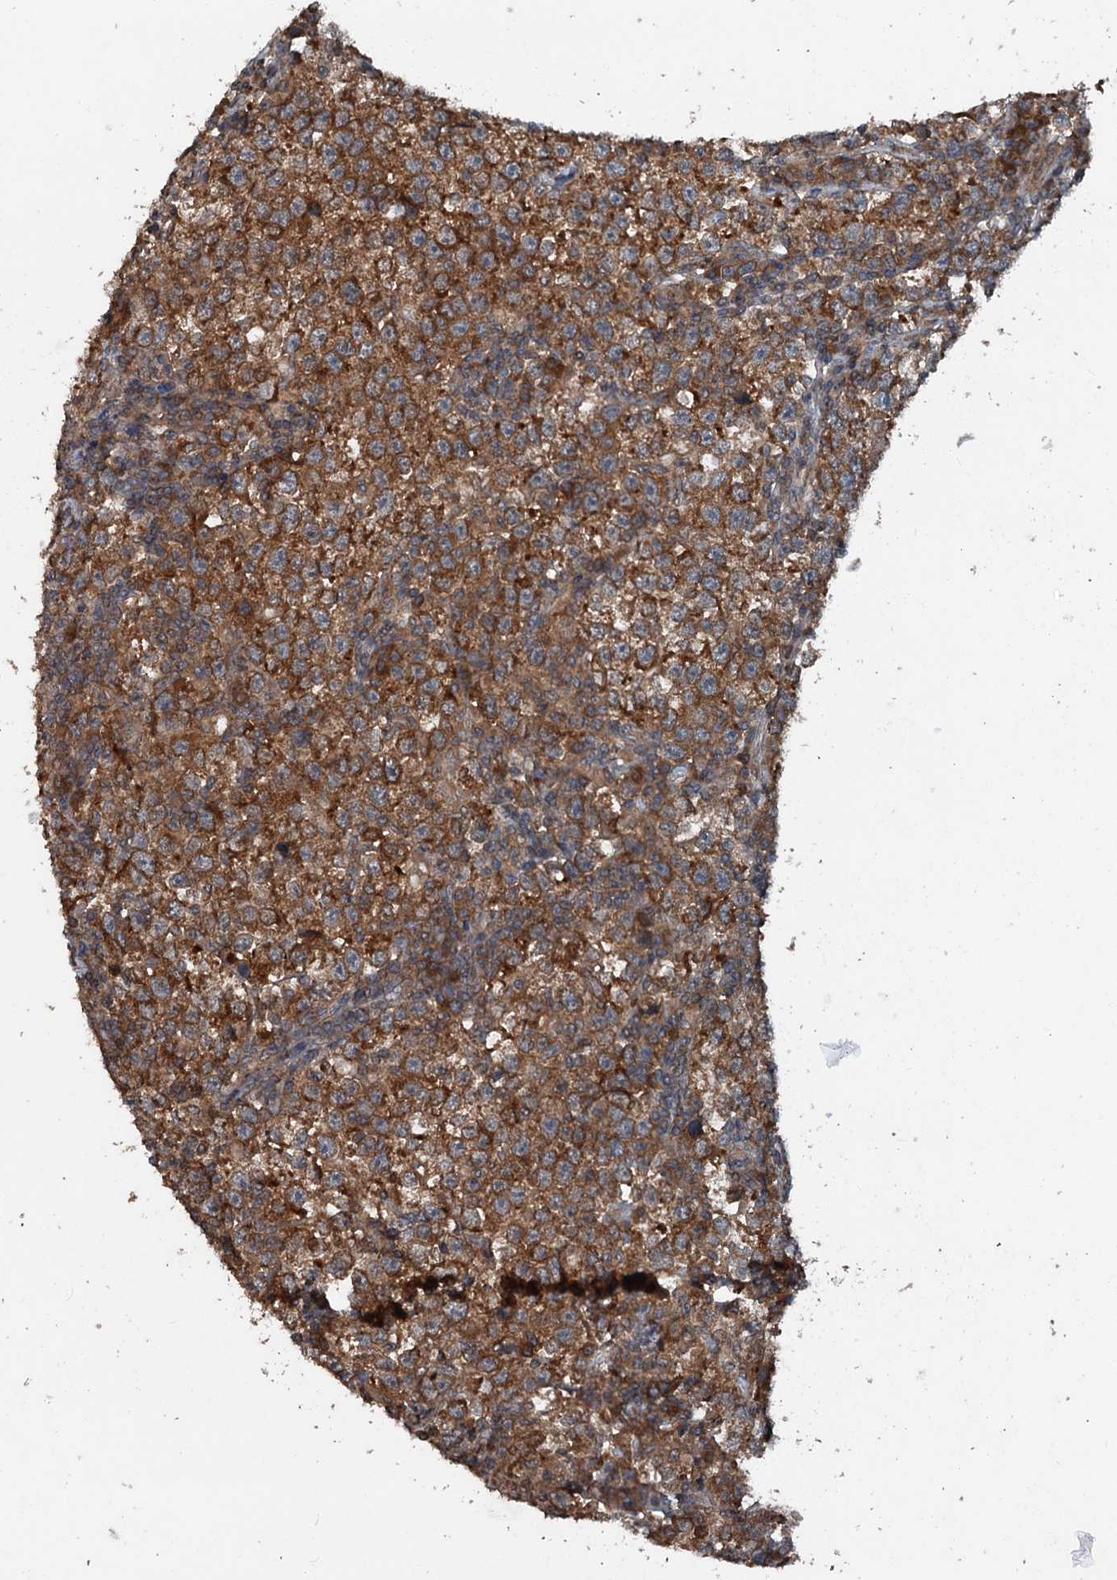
{"staining": {"intensity": "strong", "quantity": ">75%", "location": "cytoplasmic/membranous"}, "tissue": "testis cancer", "cell_type": "Tumor cells", "image_type": "cancer", "snomed": [{"axis": "morphology", "description": "Normal tissue, NOS"}, {"axis": "morphology", "description": "Seminoma, NOS"}, {"axis": "topography", "description": "Testis"}], "caption": "High-magnification brightfield microscopy of testis cancer (seminoma) stained with DAB (brown) and counterstained with hematoxylin (blue). tumor cells exhibit strong cytoplasmic/membranous positivity is appreciated in approximately>75% of cells.", "gene": "N4BP2L2", "patient": {"sex": "male", "age": 43}}